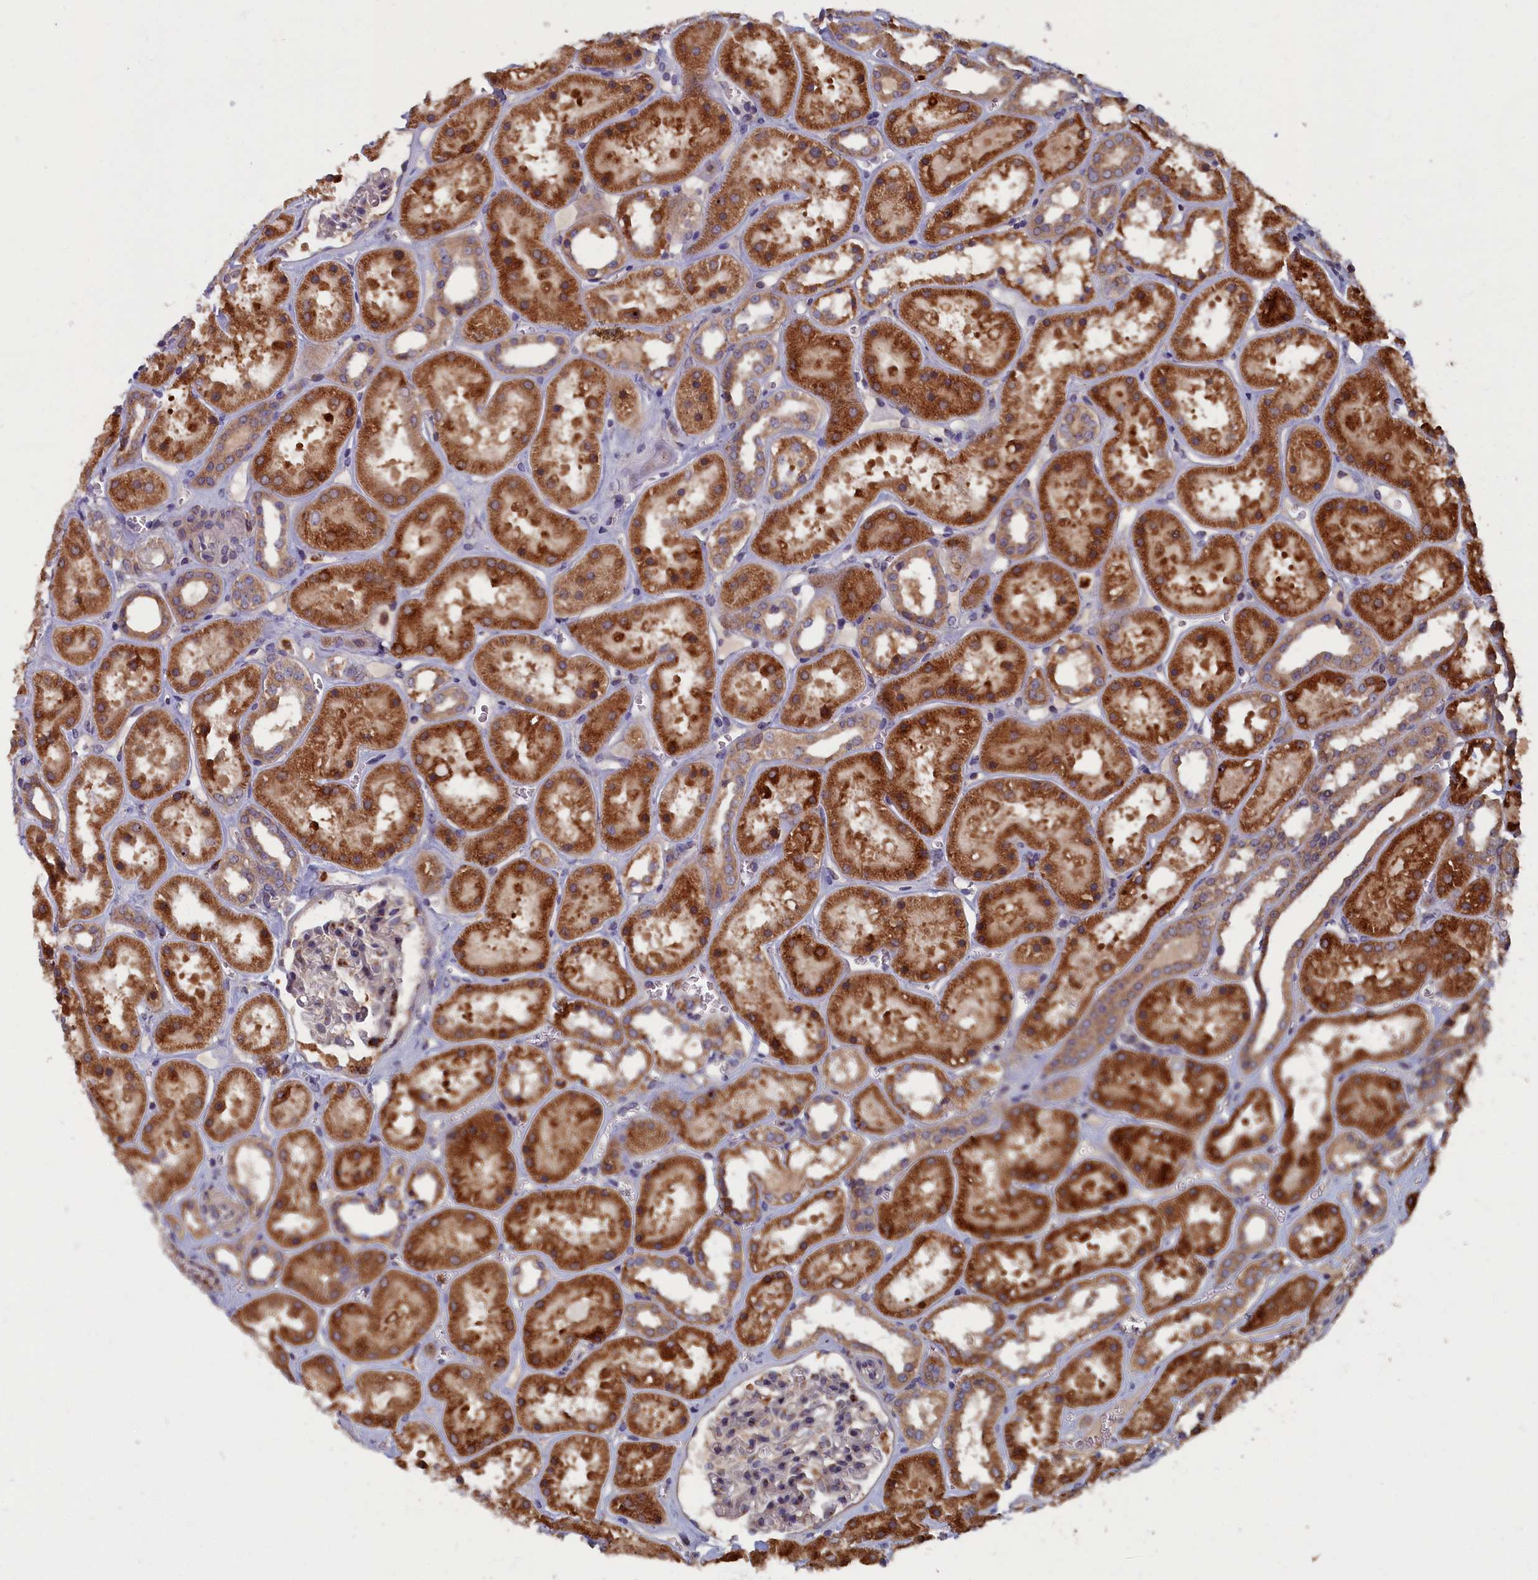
{"staining": {"intensity": "moderate", "quantity": "<25%", "location": "cytoplasmic/membranous"}, "tissue": "kidney", "cell_type": "Cells in glomeruli", "image_type": "normal", "snomed": [{"axis": "morphology", "description": "Normal tissue, NOS"}, {"axis": "topography", "description": "Kidney"}], "caption": "Immunohistochemistry (DAB) staining of benign kidney displays moderate cytoplasmic/membranous protein staining in approximately <25% of cells in glomeruli.", "gene": "TNK2", "patient": {"sex": "female", "age": 41}}